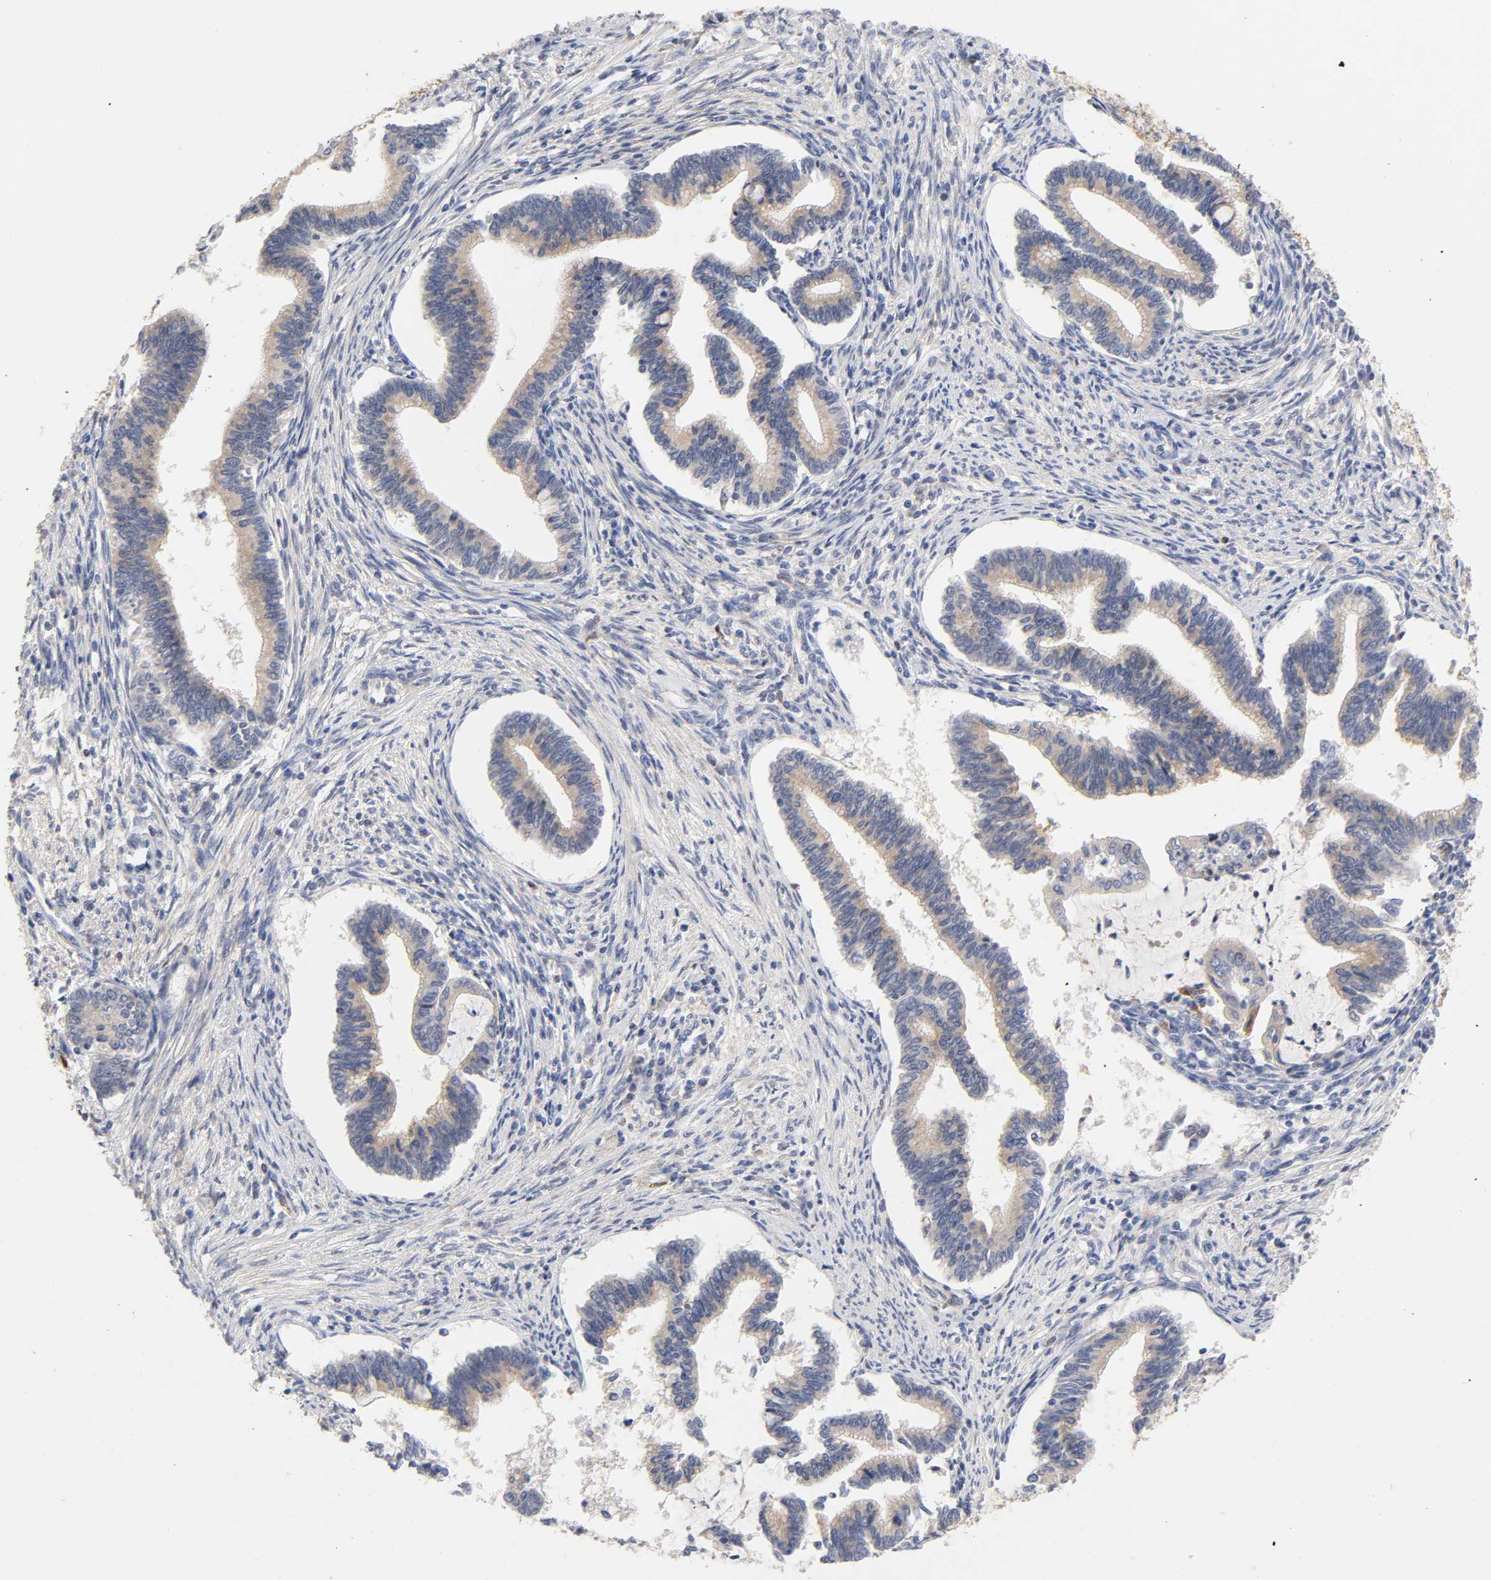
{"staining": {"intensity": "strong", "quantity": ">75%", "location": "cytoplasmic/membranous"}, "tissue": "cervical cancer", "cell_type": "Tumor cells", "image_type": "cancer", "snomed": [{"axis": "morphology", "description": "Adenocarcinoma, NOS"}, {"axis": "topography", "description": "Cervix"}], "caption": "Immunohistochemical staining of human cervical adenocarcinoma displays strong cytoplasmic/membranous protein positivity in approximately >75% of tumor cells. (DAB (3,3'-diaminobenzidine) IHC with brightfield microscopy, high magnification).", "gene": "POR", "patient": {"sex": "female", "age": 36}}